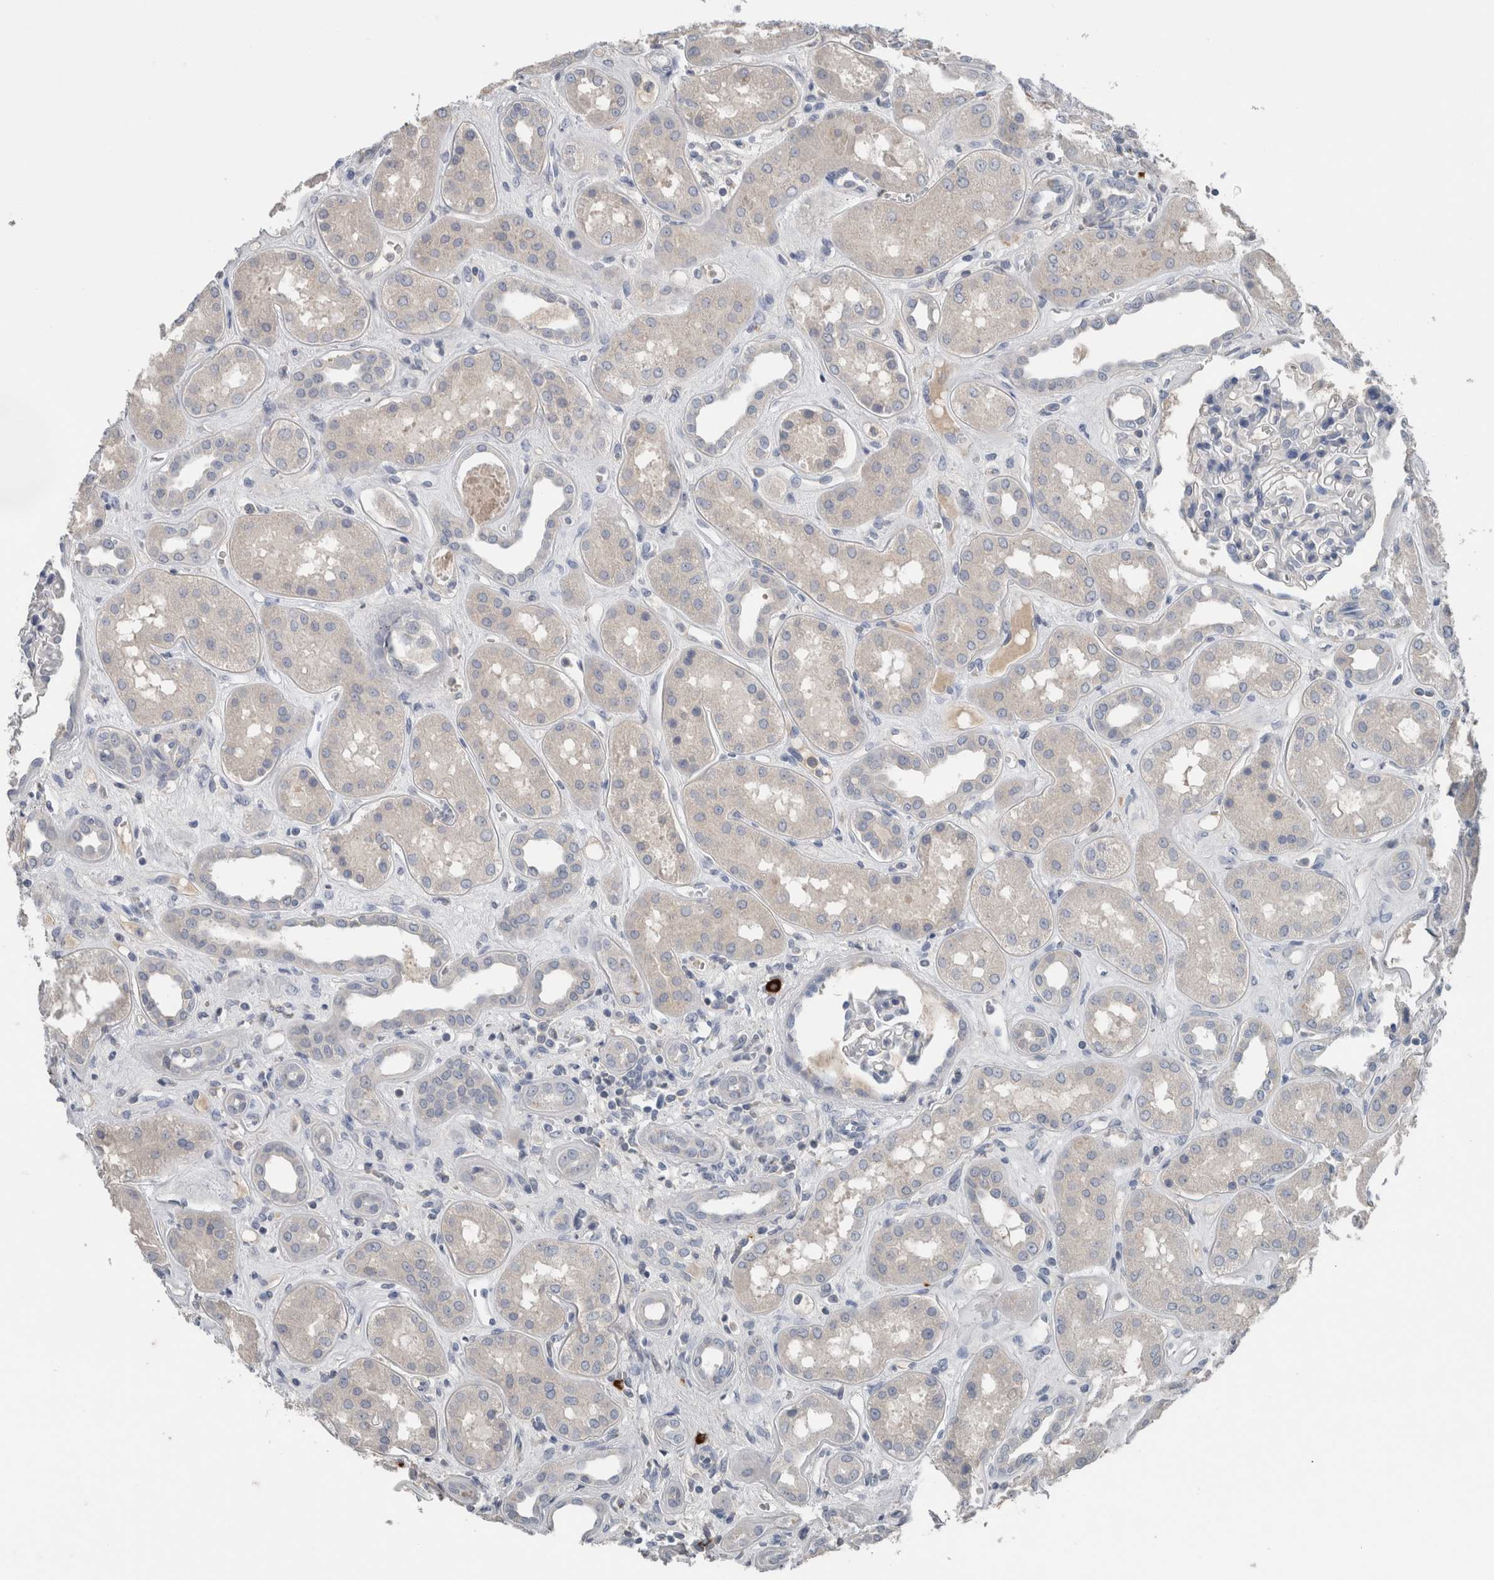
{"staining": {"intensity": "negative", "quantity": "none", "location": "none"}, "tissue": "kidney", "cell_type": "Cells in glomeruli", "image_type": "normal", "snomed": [{"axis": "morphology", "description": "Normal tissue, NOS"}, {"axis": "topography", "description": "Kidney"}], "caption": "The image demonstrates no staining of cells in glomeruli in unremarkable kidney. (DAB (3,3'-diaminobenzidine) immunohistochemistry with hematoxylin counter stain).", "gene": "CRNN", "patient": {"sex": "male", "age": 59}}